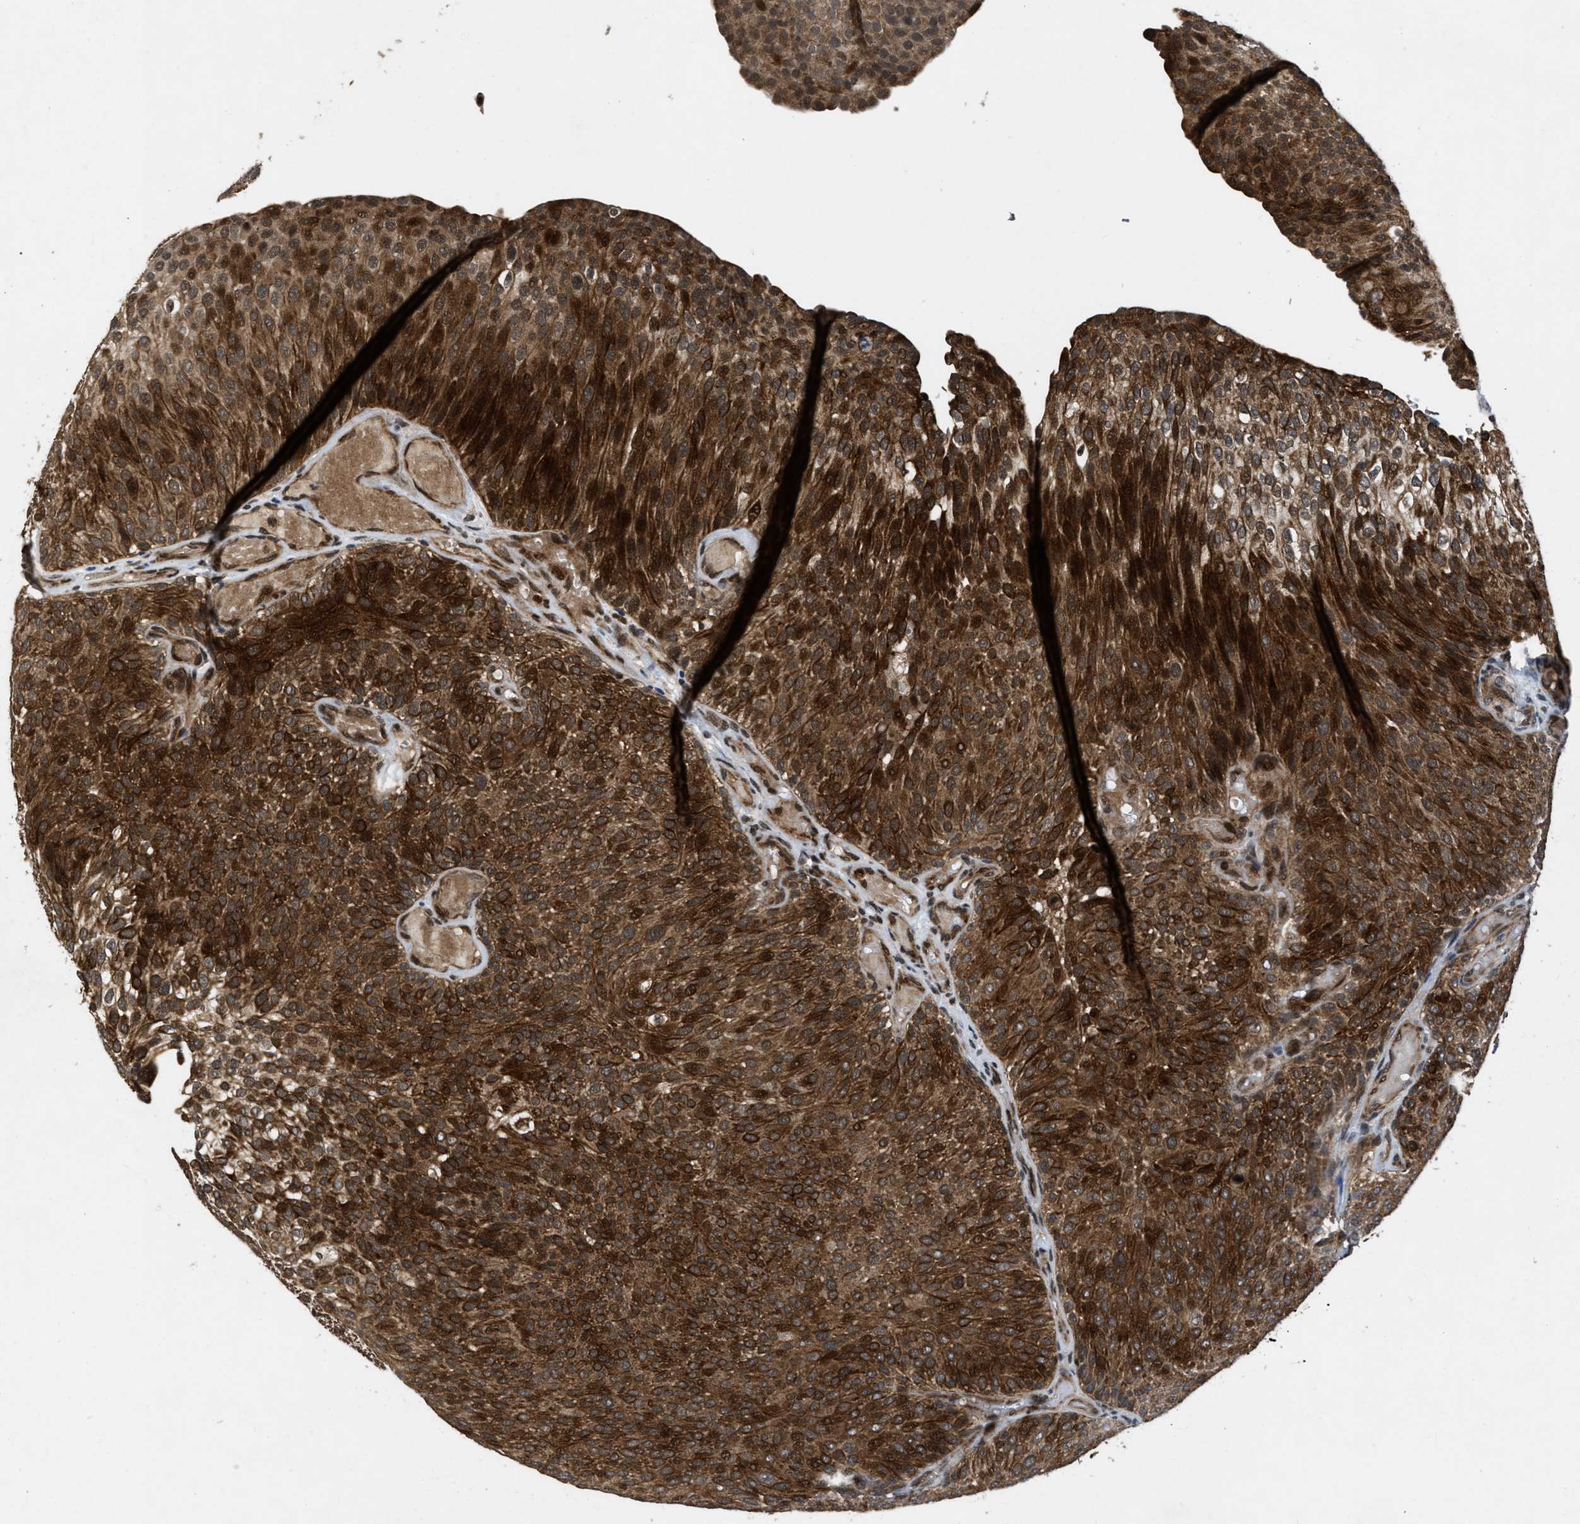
{"staining": {"intensity": "strong", "quantity": ">75%", "location": "cytoplasmic/membranous,nuclear"}, "tissue": "urothelial cancer", "cell_type": "Tumor cells", "image_type": "cancer", "snomed": [{"axis": "morphology", "description": "Urothelial carcinoma, Low grade"}, {"axis": "topography", "description": "Urinary bladder"}], "caption": "Protein staining reveals strong cytoplasmic/membranous and nuclear expression in about >75% of tumor cells in urothelial cancer.", "gene": "ZNHIT1", "patient": {"sex": "male", "age": 78}}